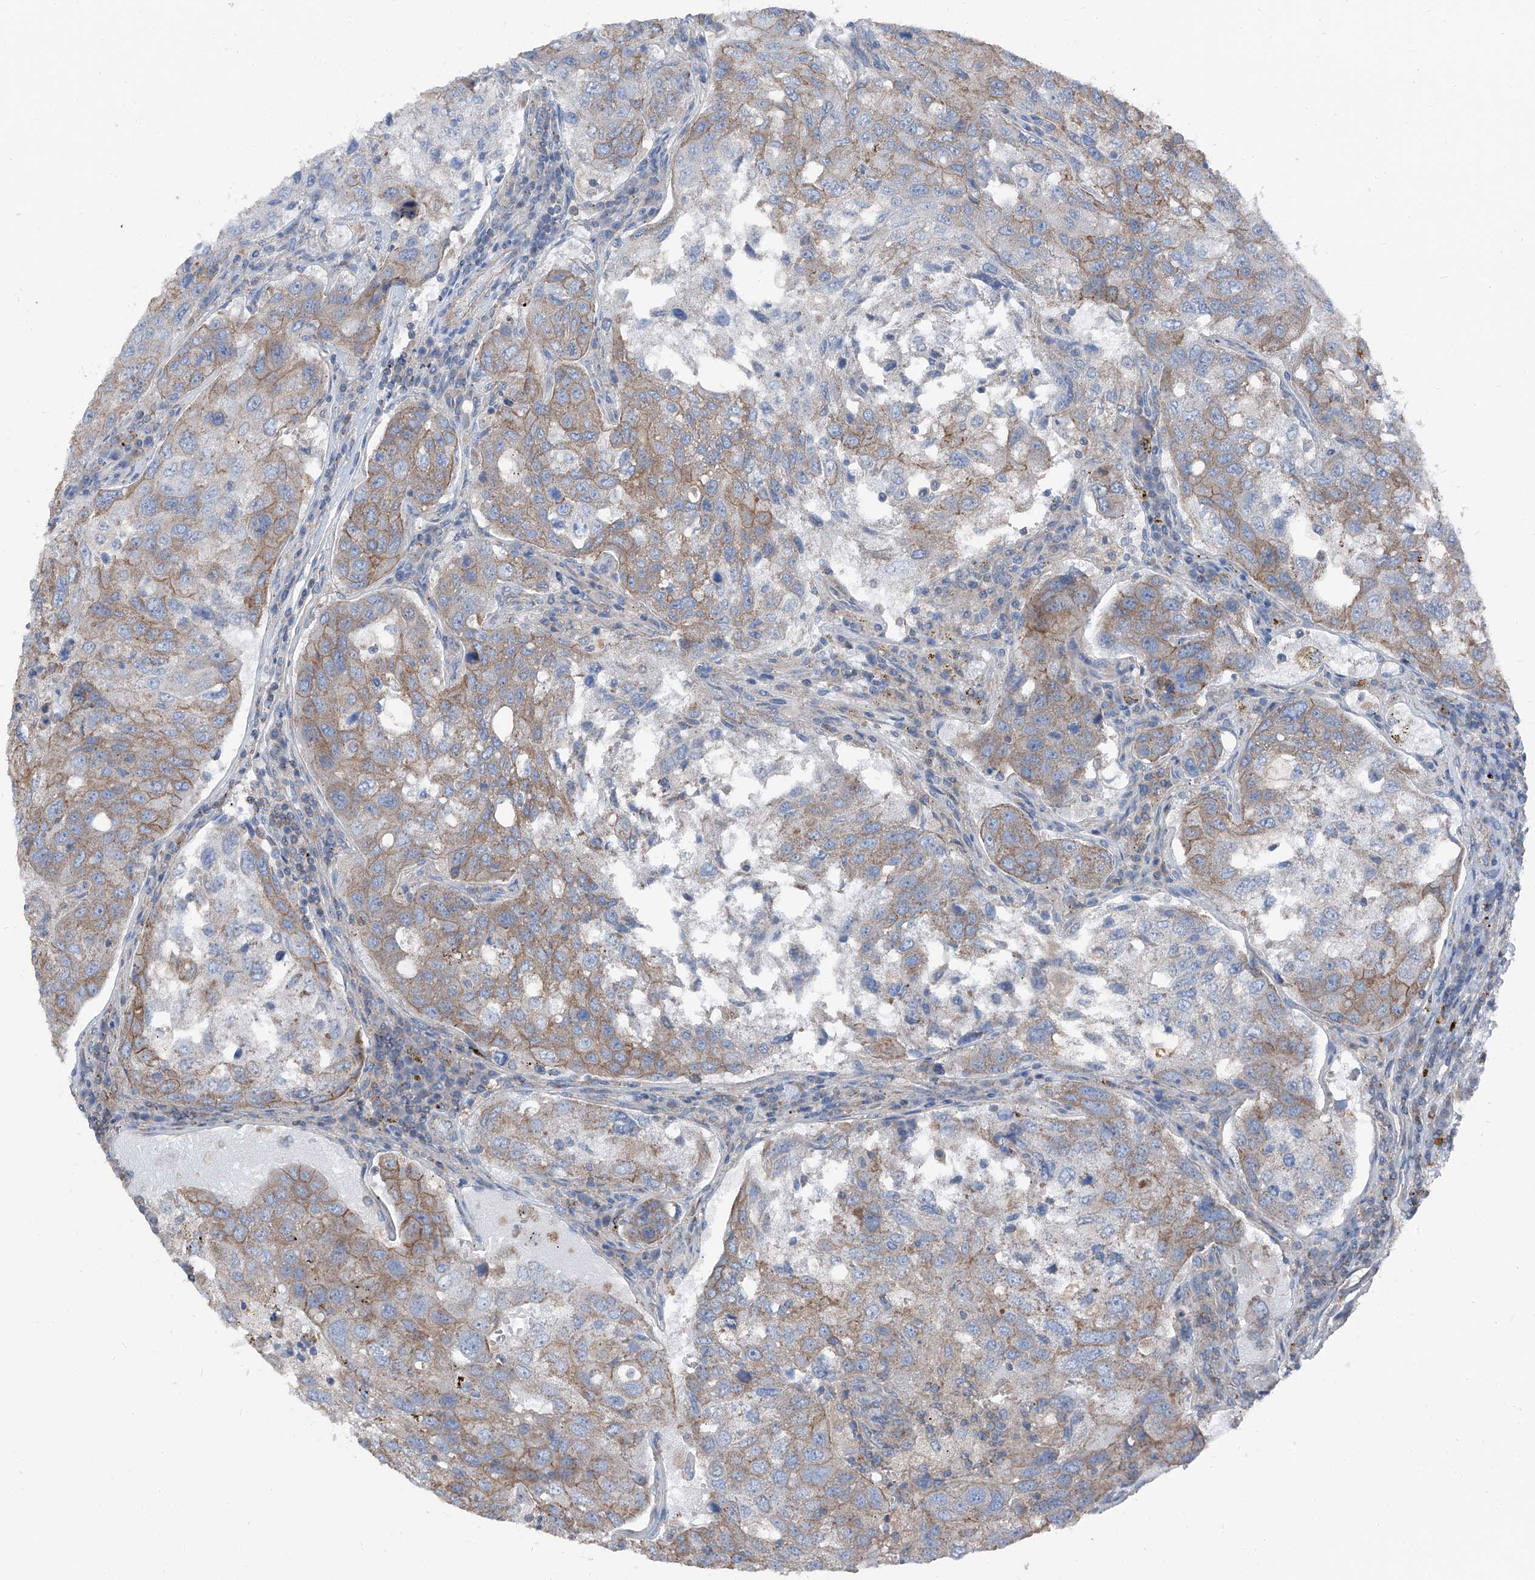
{"staining": {"intensity": "moderate", "quantity": ">75%", "location": "cytoplasmic/membranous"}, "tissue": "urothelial cancer", "cell_type": "Tumor cells", "image_type": "cancer", "snomed": [{"axis": "morphology", "description": "Urothelial carcinoma, High grade"}, {"axis": "topography", "description": "Lymph node"}, {"axis": "topography", "description": "Urinary bladder"}], "caption": "A brown stain highlights moderate cytoplasmic/membranous staining of a protein in high-grade urothelial carcinoma tumor cells.", "gene": "GPR142", "patient": {"sex": "male", "age": 51}}